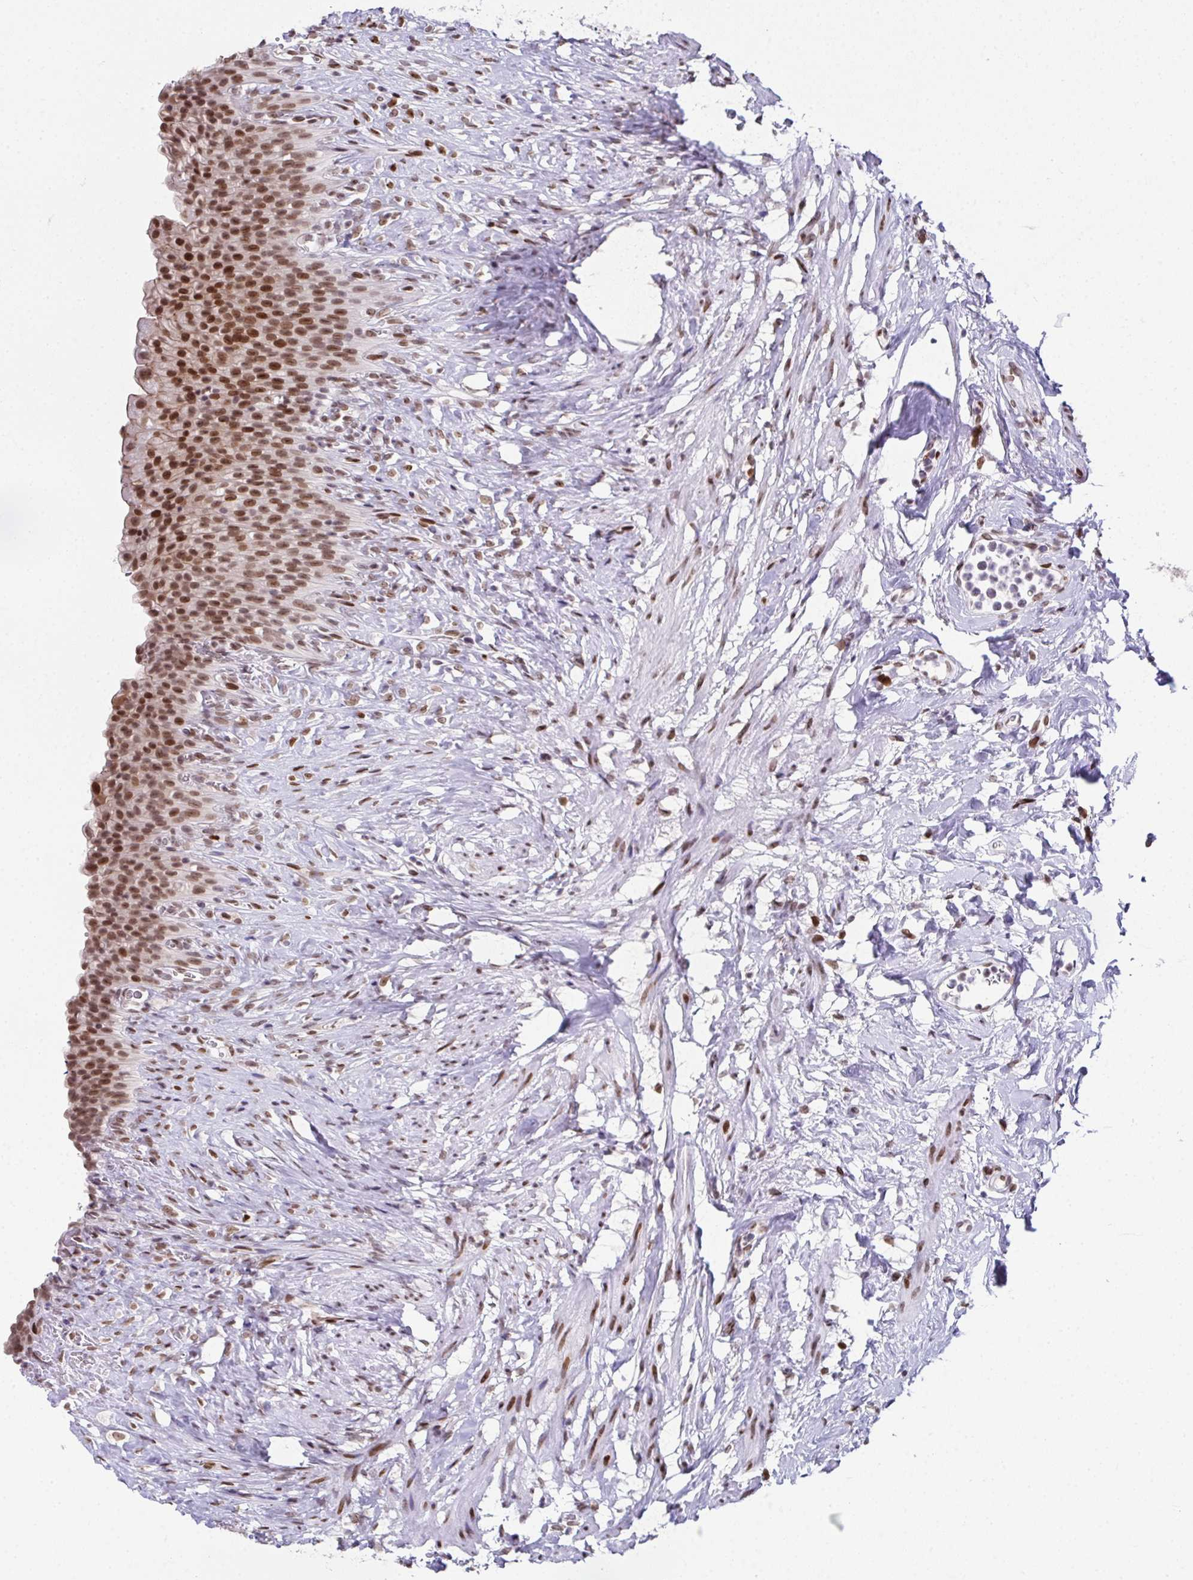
{"staining": {"intensity": "moderate", "quantity": ">75%", "location": "nuclear"}, "tissue": "urinary bladder", "cell_type": "Urothelial cells", "image_type": "normal", "snomed": [{"axis": "morphology", "description": "Normal tissue, NOS"}, {"axis": "topography", "description": "Urinary bladder"}, {"axis": "topography", "description": "Prostate"}], "caption": "DAB (3,3'-diaminobenzidine) immunohistochemical staining of benign human urinary bladder displays moderate nuclear protein staining in approximately >75% of urothelial cells.", "gene": "RB1", "patient": {"sex": "male", "age": 76}}